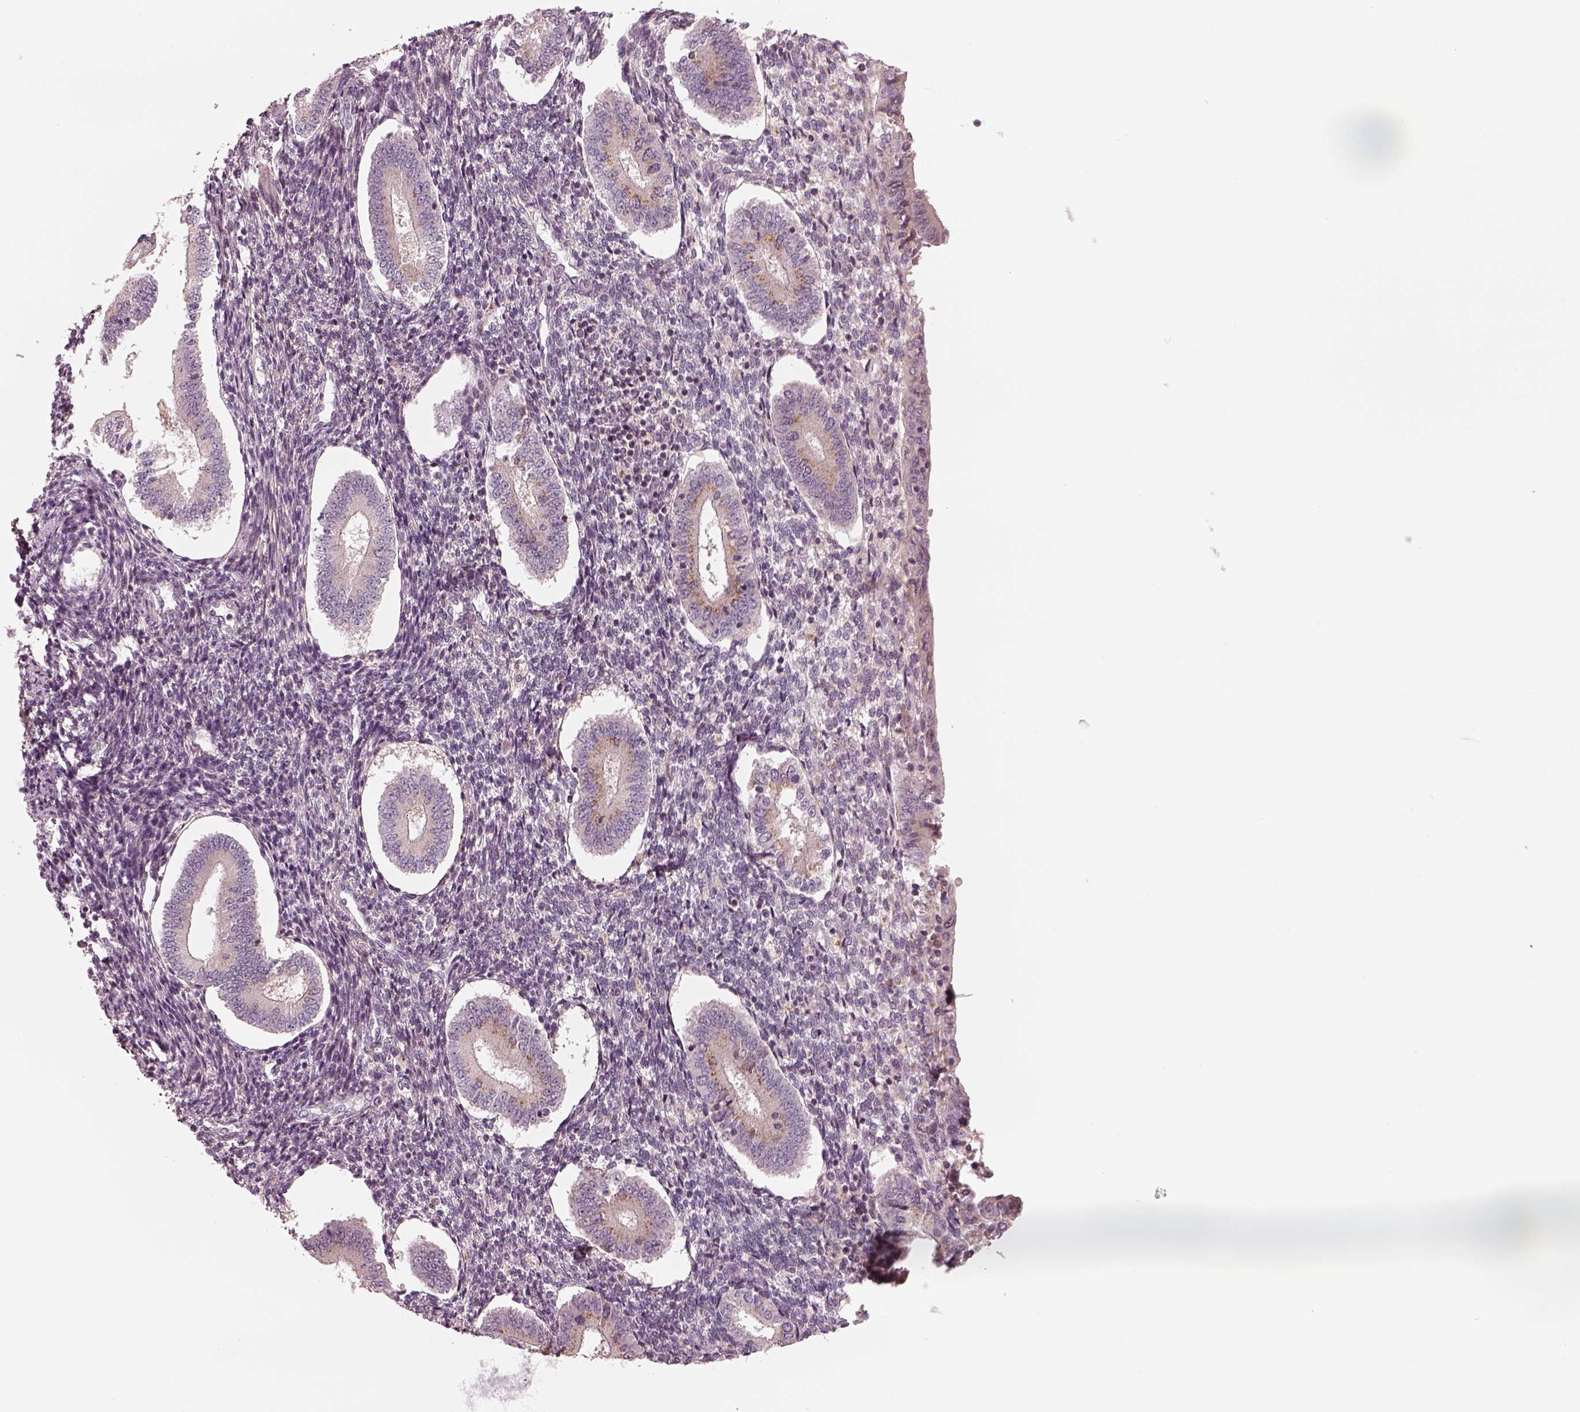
{"staining": {"intensity": "negative", "quantity": "none", "location": "none"}, "tissue": "endometrium", "cell_type": "Cells in endometrial stroma", "image_type": "normal", "snomed": [{"axis": "morphology", "description": "Normal tissue, NOS"}, {"axis": "topography", "description": "Endometrium"}], "caption": "Protein analysis of normal endometrium displays no significant positivity in cells in endometrial stroma.", "gene": "SDCBP2", "patient": {"sex": "female", "age": 40}}